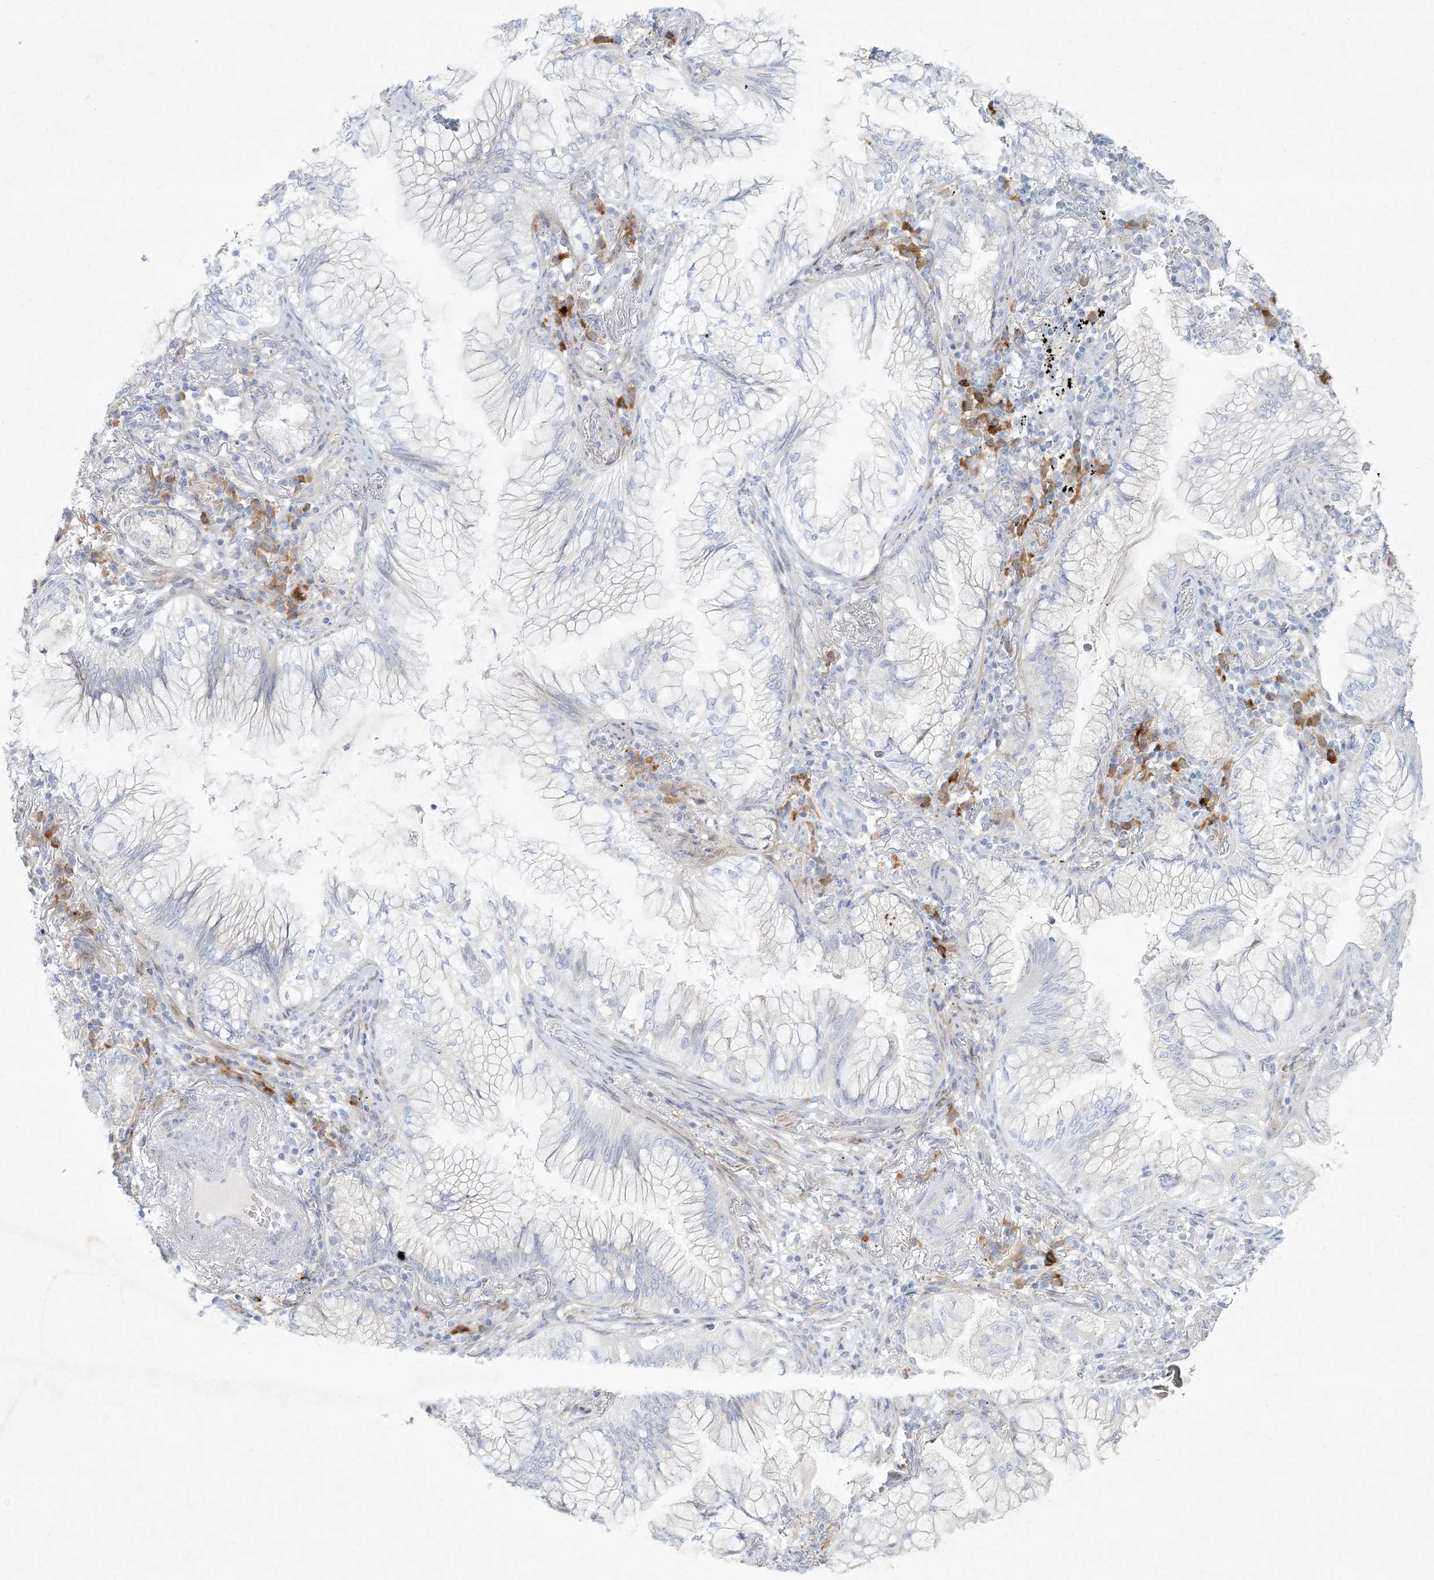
{"staining": {"intensity": "negative", "quantity": "none", "location": "none"}, "tissue": "lung cancer", "cell_type": "Tumor cells", "image_type": "cancer", "snomed": [{"axis": "morphology", "description": "Adenocarcinoma, NOS"}, {"axis": "topography", "description": "Lung"}], "caption": "Lung cancer (adenocarcinoma) was stained to show a protein in brown. There is no significant expression in tumor cells.", "gene": "ZNF385D", "patient": {"sex": "female", "age": 70}}